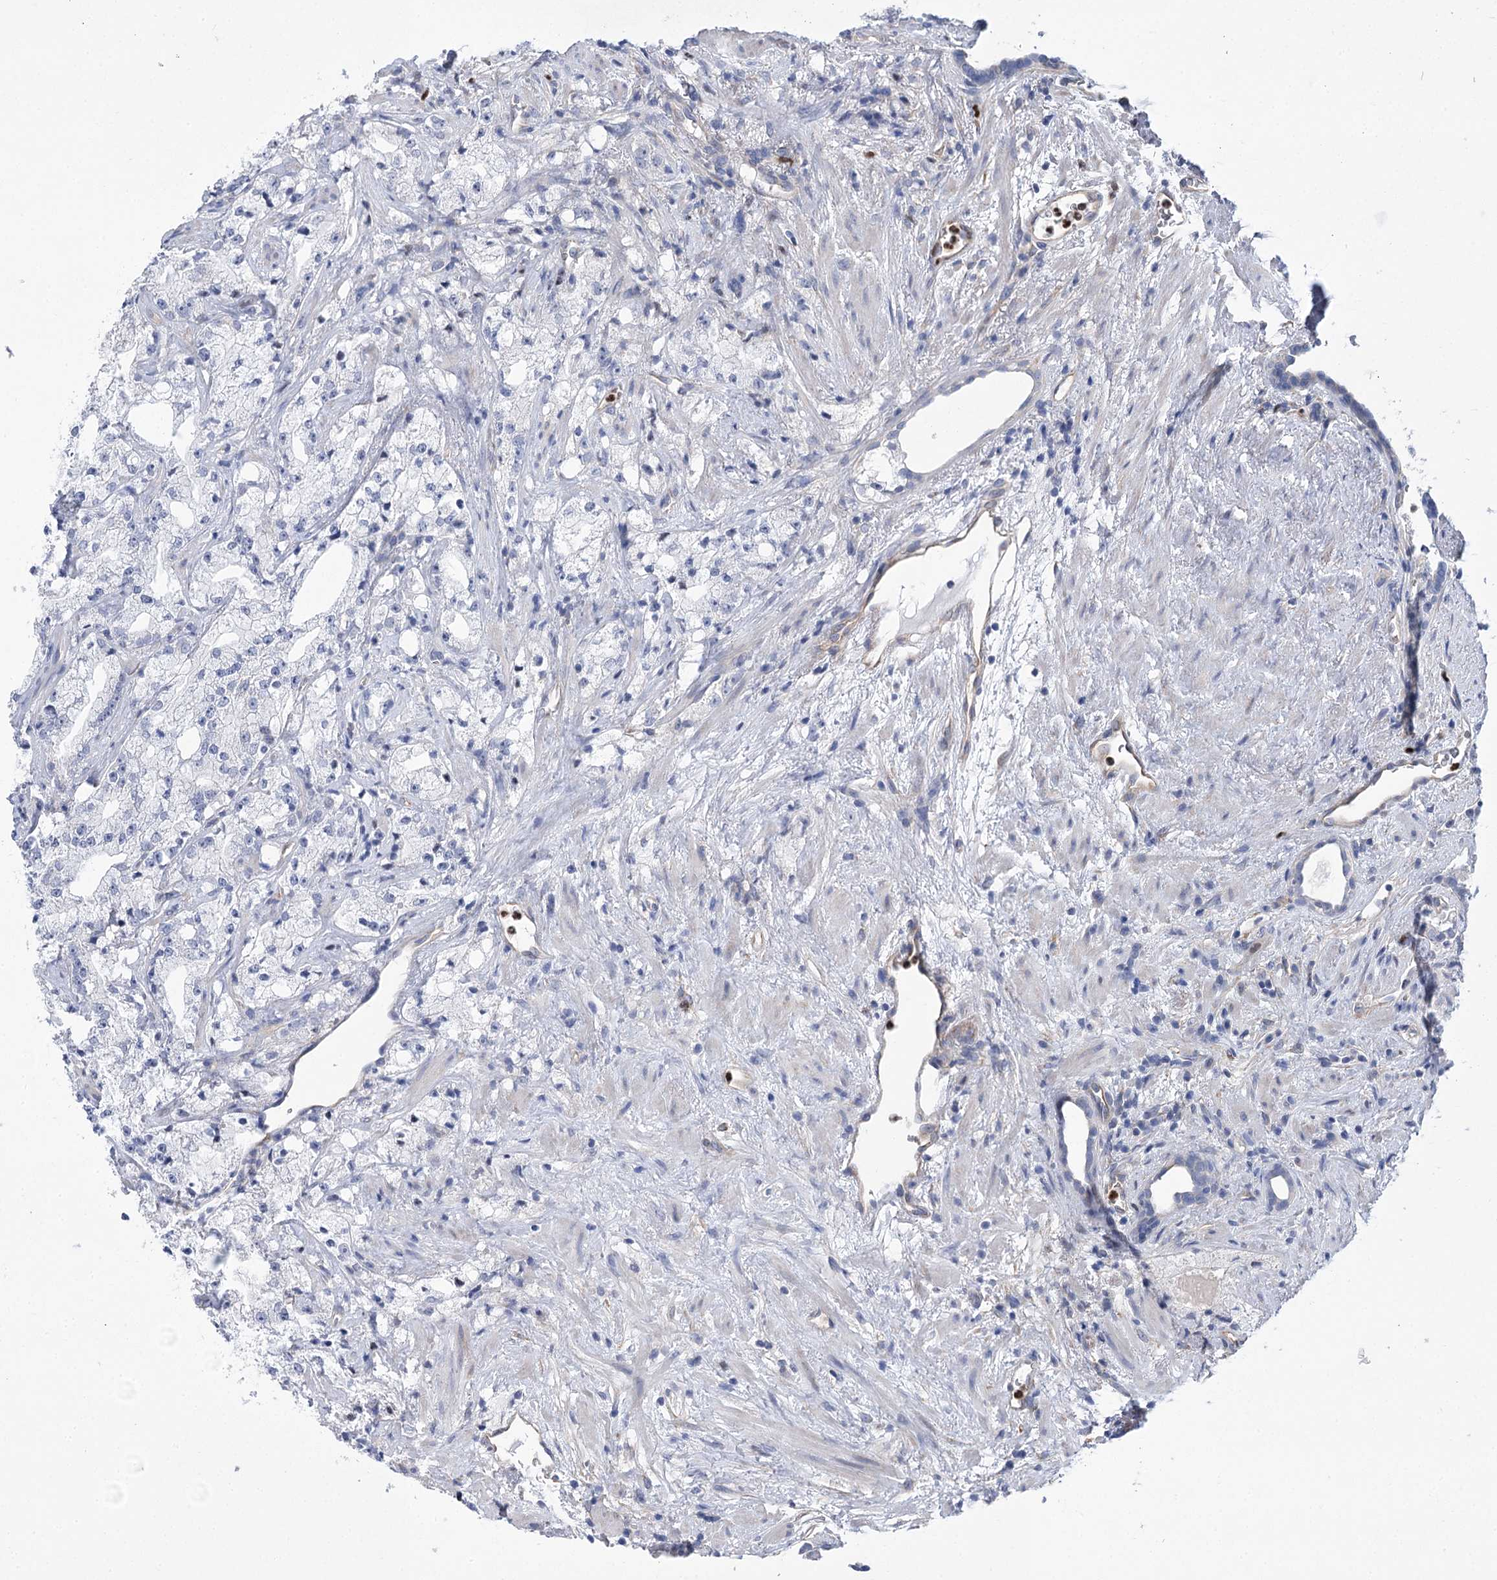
{"staining": {"intensity": "negative", "quantity": "none", "location": "none"}, "tissue": "prostate cancer", "cell_type": "Tumor cells", "image_type": "cancer", "snomed": [{"axis": "morphology", "description": "Adenocarcinoma, High grade"}, {"axis": "topography", "description": "Prostate"}], "caption": "This image is of adenocarcinoma (high-grade) (prostate) stained with immunohistochemistry (IHC) to label a protein in brown with the nuclei are counter-stained blue. There is no staining in tumor cells.", "gene": "THAP6", "patient": {"sex": "male", "age": 64}}